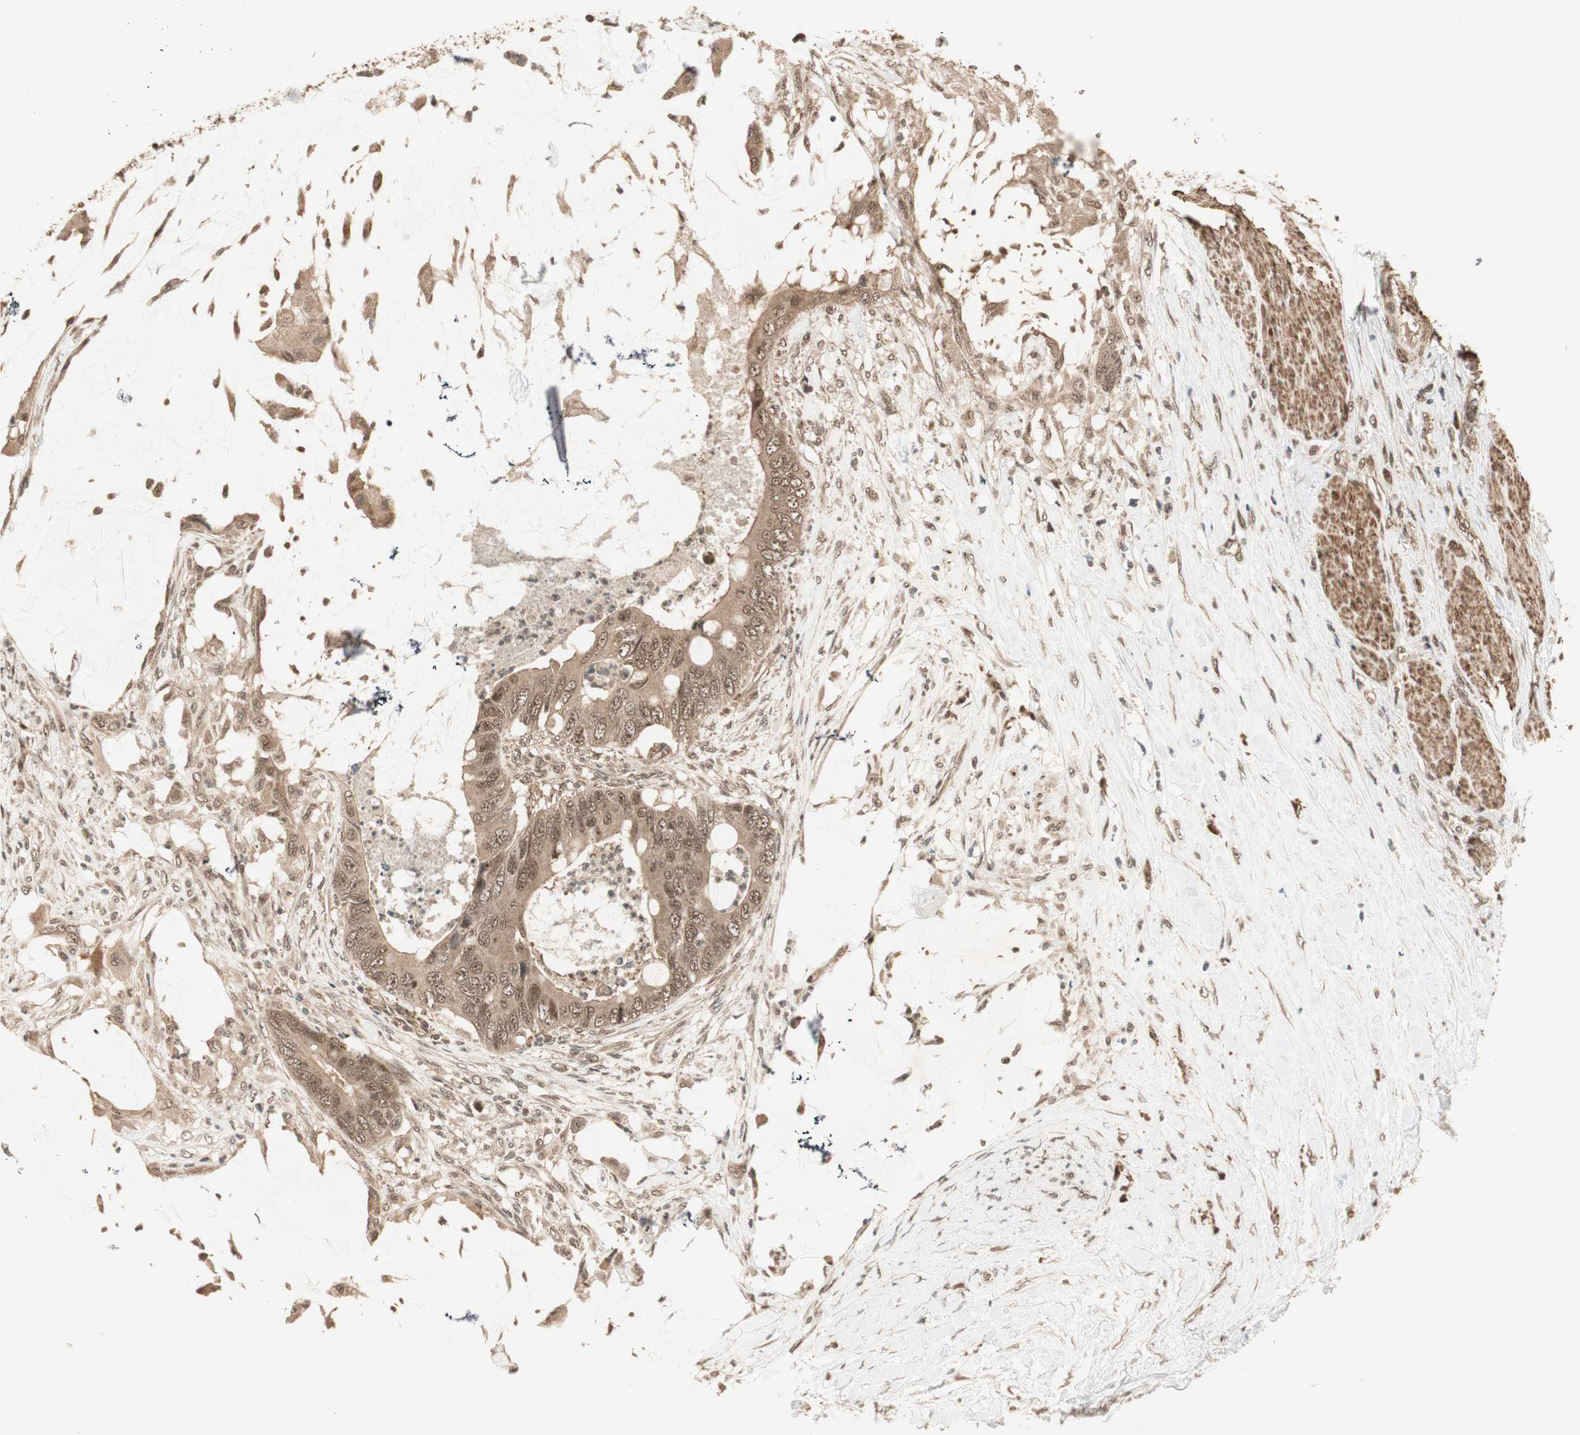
{"staining": {"intensity": "moderate", "quantity": ">75%", "location": "cytoplasmic/membranous,nuclear"}, "tissue": "colorectal cancer", "cell_type": "Tumor cells", "image_type": "cancer", "snomed": [{"axis": "morphology", "description": "Adenocarcinoma, NOS"}, {"axis": "topography", "description": "Rectum"}], "caption": "Immunohistochemistry histopathology image of neoplastic tissue: colorectal adenocarcinoma stained using immunohistochemistry (IHC) demonstrates medium levels of moderate protein expression localized specifically in the cytoplasmic/membranous and nuclear of tumor cells, appearing as a cytoplasmic/membranous and nuclear brown color.", "gene": "ZSCAN31", "patient": {"sex": "female", "age": 77}}